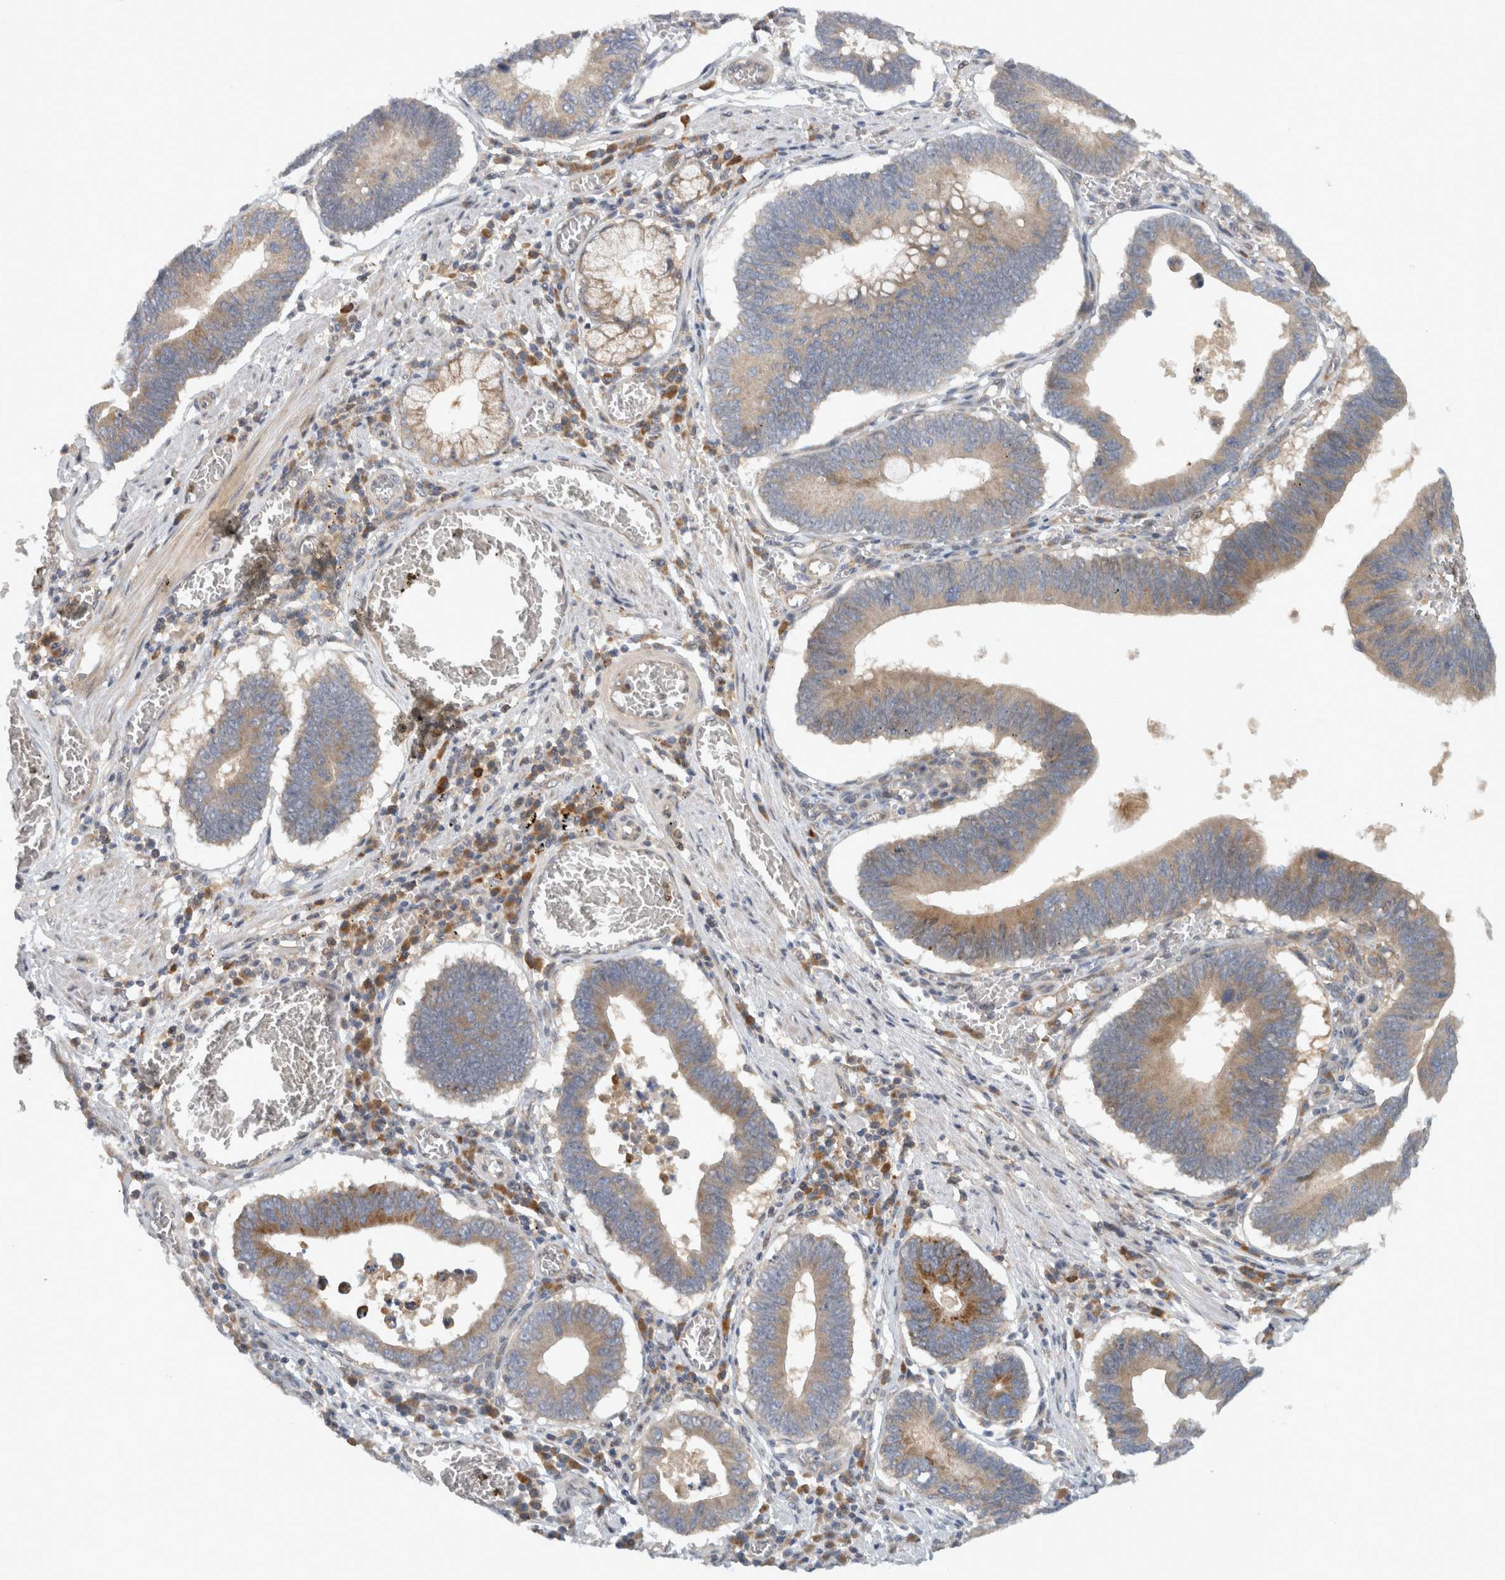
{"staining": {"intensity": "moderate", "quantity": ">75%", "location": "cytoplasmic/membranous"}, "tissue": "stomach cancer", "cell_type": "Tumor cells", "image_type": "cancer", "snomed": [{"axis": "morphology", "description": "Adenocarcinoma, NOS"}, {"axis": "topography", "description": "Stomach"}, {"axis": "topography", "description": "Gastric cardia"}], "caption": "DAB (3,3'-diaminobenzidine) immunohistochemical staining of stomach cancer shows moderate cytoplasmic/membranous protein staining in about >75% of tumor cells. (Brightfield microscopy of DAB IHC at high magnification).", "gene": "VEPH1", "patient": {"sex": "male", "age": 59}}